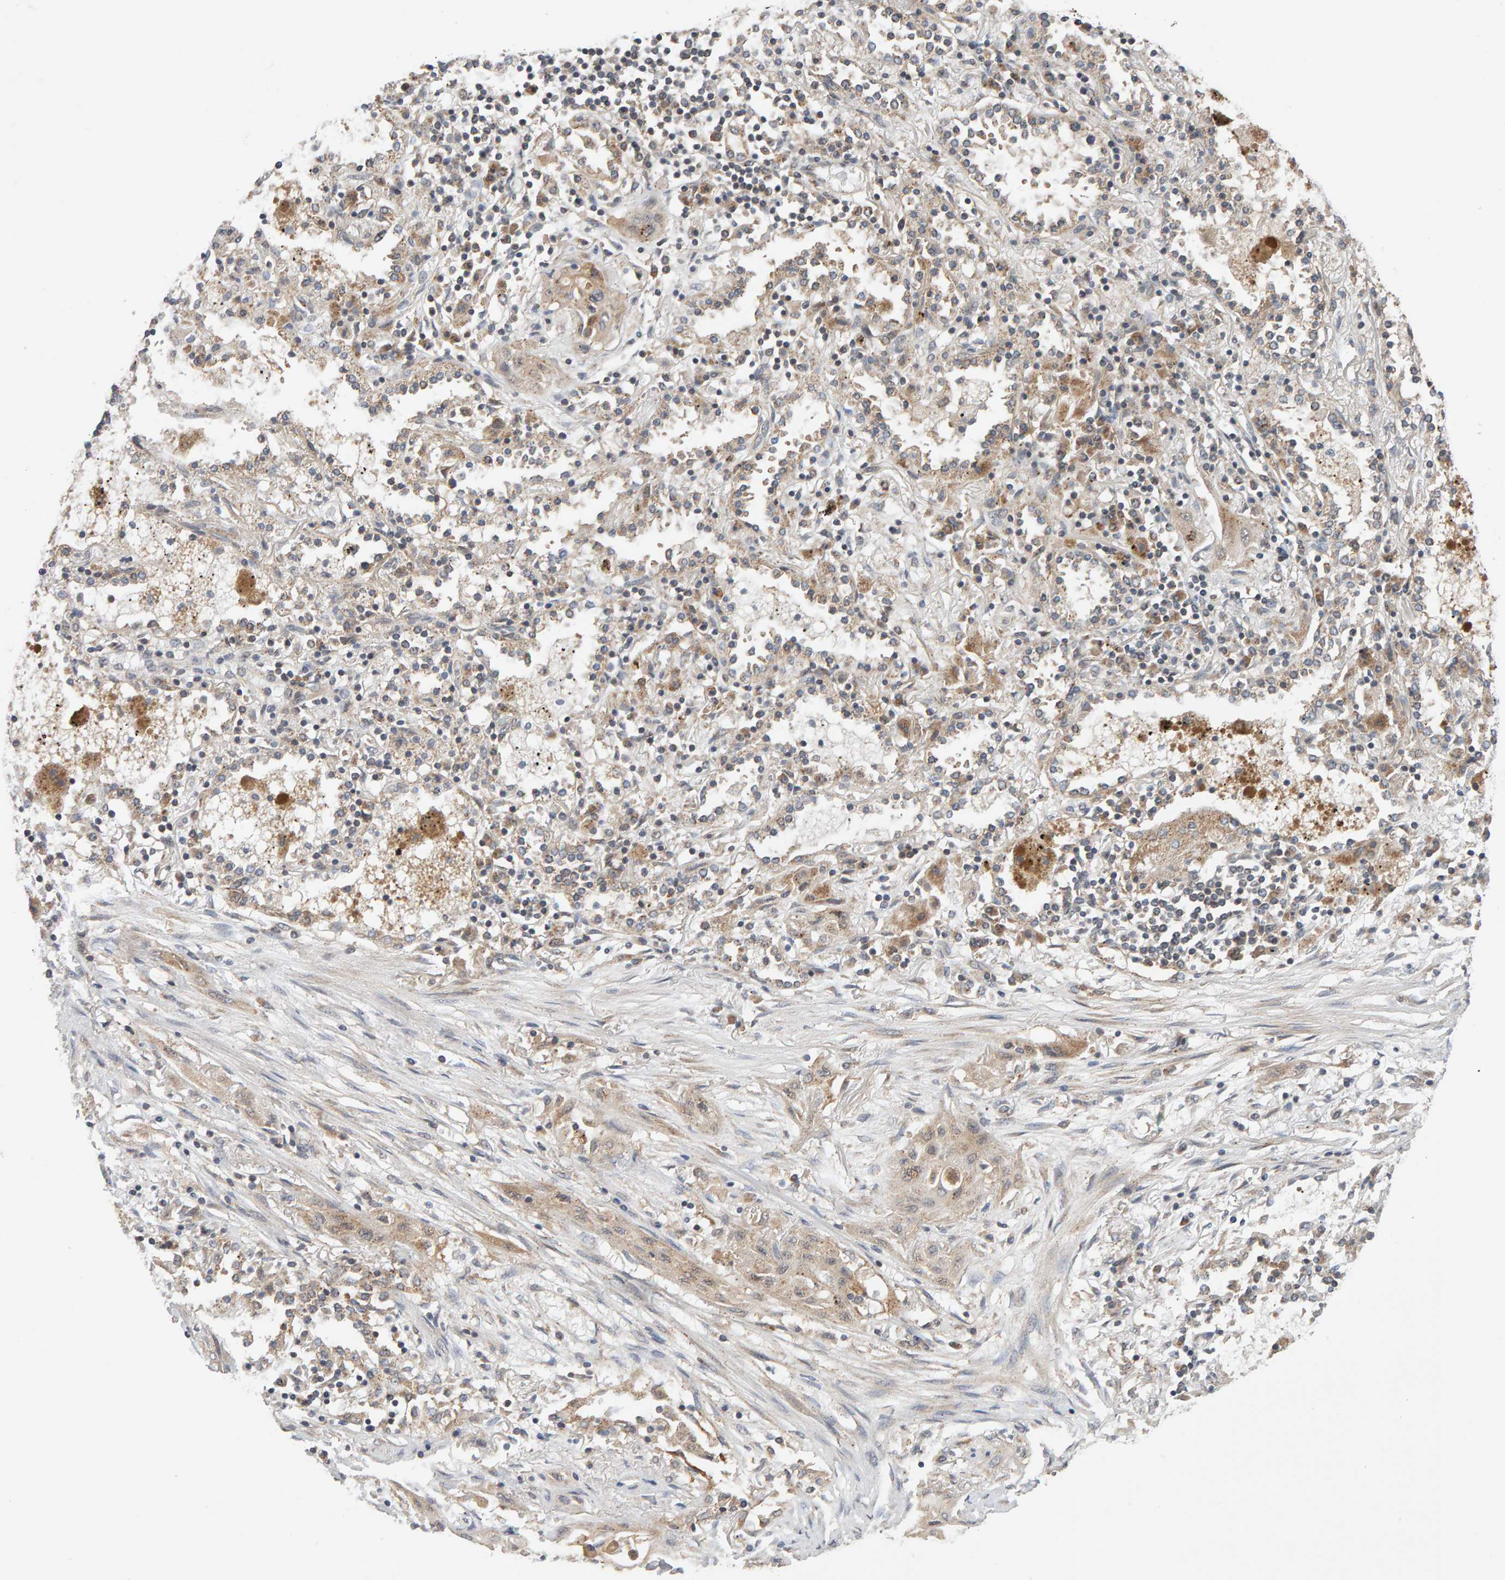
{"staining": {"intensity": "weak", "quantity": "25%-75%", "location": "cytoplasmic/membranous"}, "tissue": "lung cancer", "cell_type": "Tumor cells", "image_type": "cancer", "snomed": [{"axis": "morphology", "description": "Squamous cell carcinoma, NOS"}, {"axis": "topography", "description": "Lung"}], "caption": "Human lung cancer stained with a brown dye reveals weak cytoplasmic/membranous positive positivity in about 25%-75% of tumor cells.", "gene": "DNAJC7", "patient": {"sex": "female", "age": 47}}